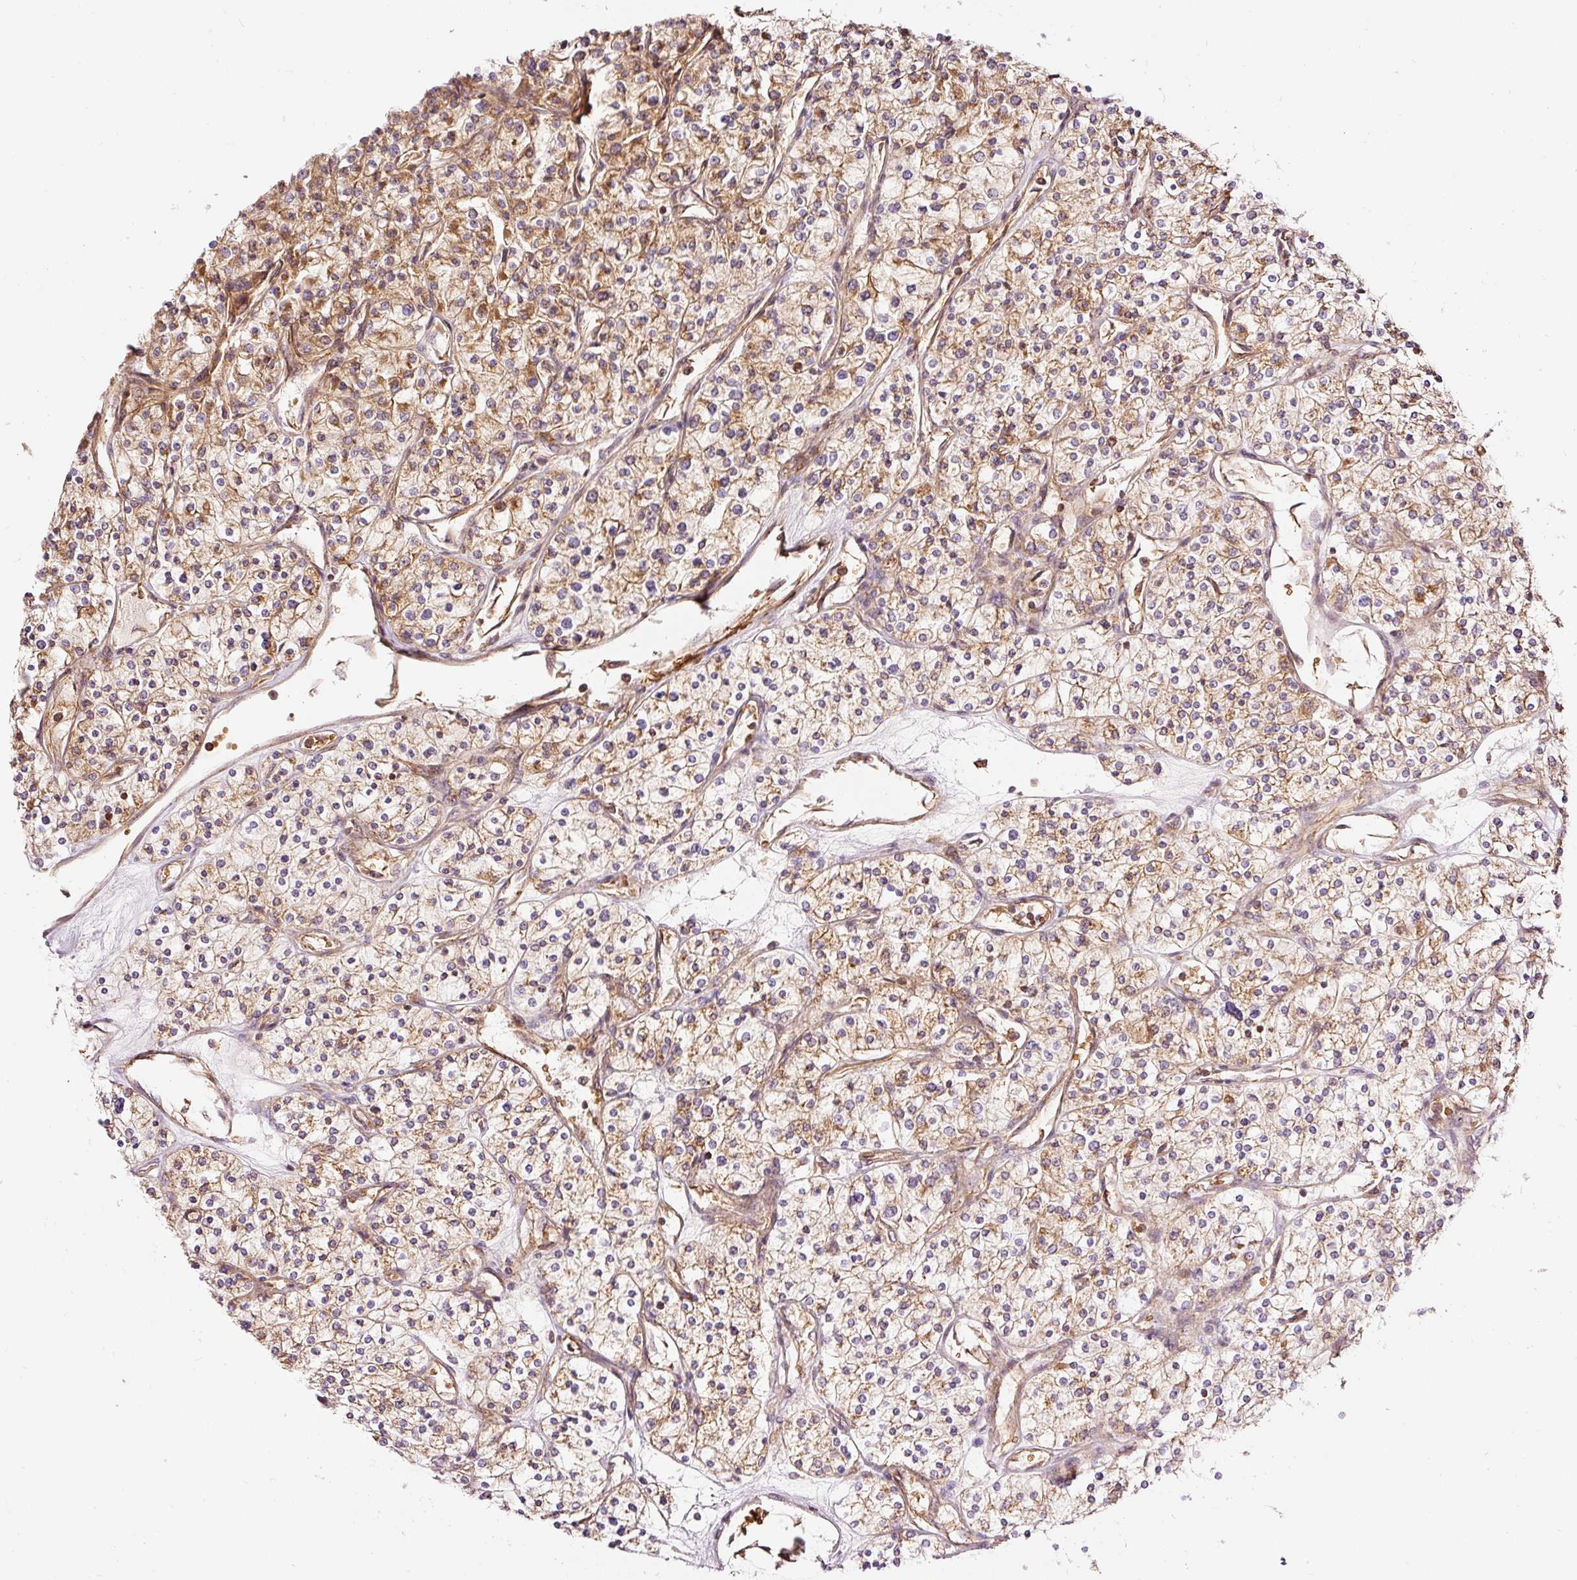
{"staining": {"intensity": "moderate", "quantity": ">75%", "location": "cytoplasmic/membranous"}, "tissue": "renal cancer", "cell_type": "Tumor cells", "image_type": "cancer", "snomed": [{"axis": "morphology", "description": "Adenocarcinoma, NOS"}, {"axis": "topography", "description": "Kidney"}], "caption": "Adenocarcinoma (renal) tissue reveals moderate cytoplasmic/membranous expression in about >75% of tumor cells (DAB (3,3'-diaminobenzidine) IHC with brightfield microscopy, high magnification).", "gene": "ADCY4", "patient": {"sex": "male", "age": 80}}